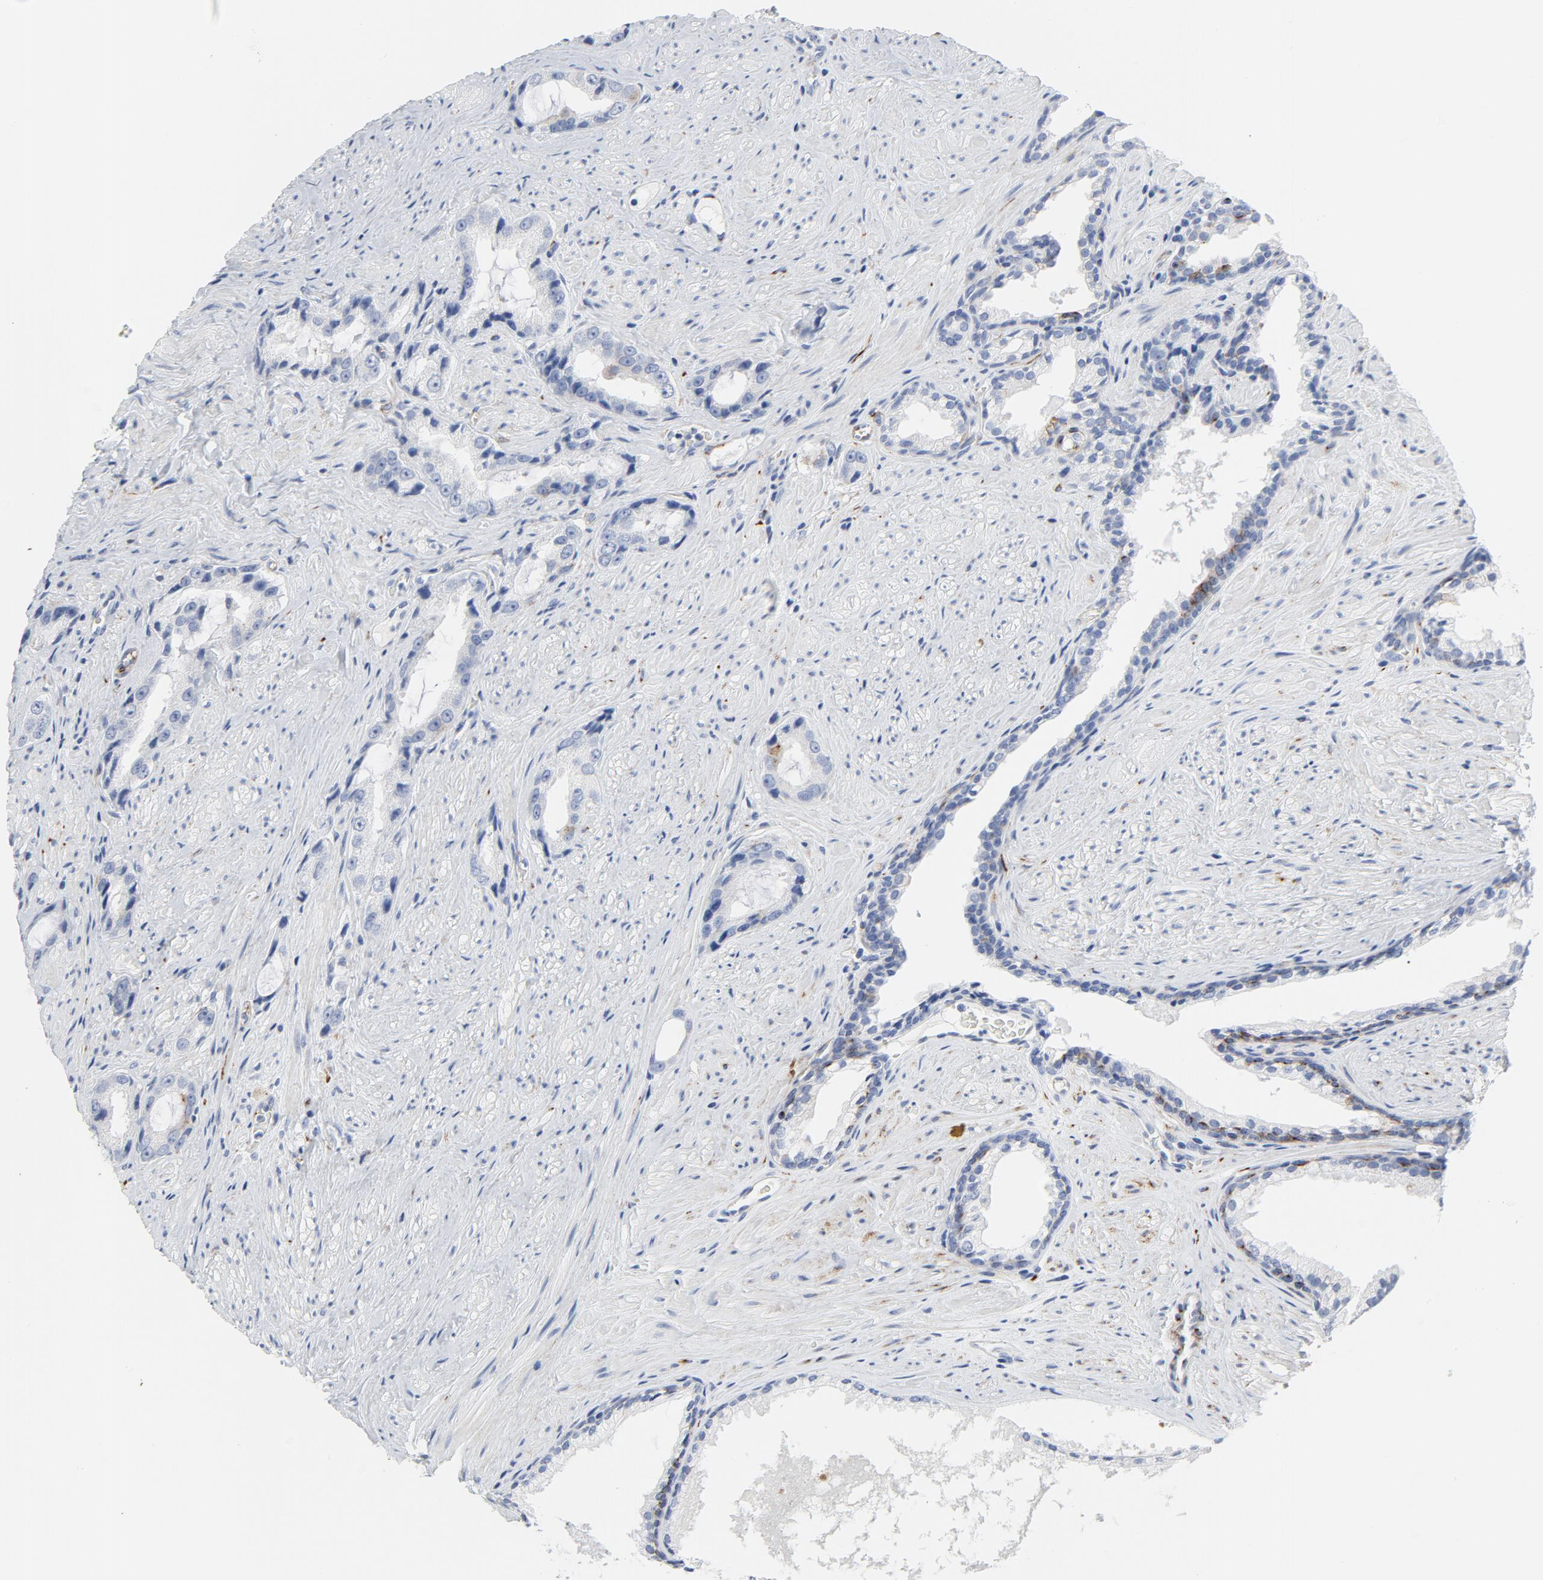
{"staining": {"intensity": "weak", "quantity": "<25%", "location": "cytoplasmic/membranous"}, "tissue": "prostate cancer", "cell_type": "Tumor cells", "image_type": "cancer", "snomed": [{"axis": "morphology", "description": "Adenocarcinoma, Medium grade"}, {"axis": "topography", "description": "Prostate"}], "caption": "This histopathology image is of prostate cancer (medium-grade adenocarcinoma) stained with IHC to label a protein in brown with the nuclei are counter-stained blue. There is no expression in tumor cells.", "gene": "TUBB1", "patient": {"sex": "male", "age": 60}}